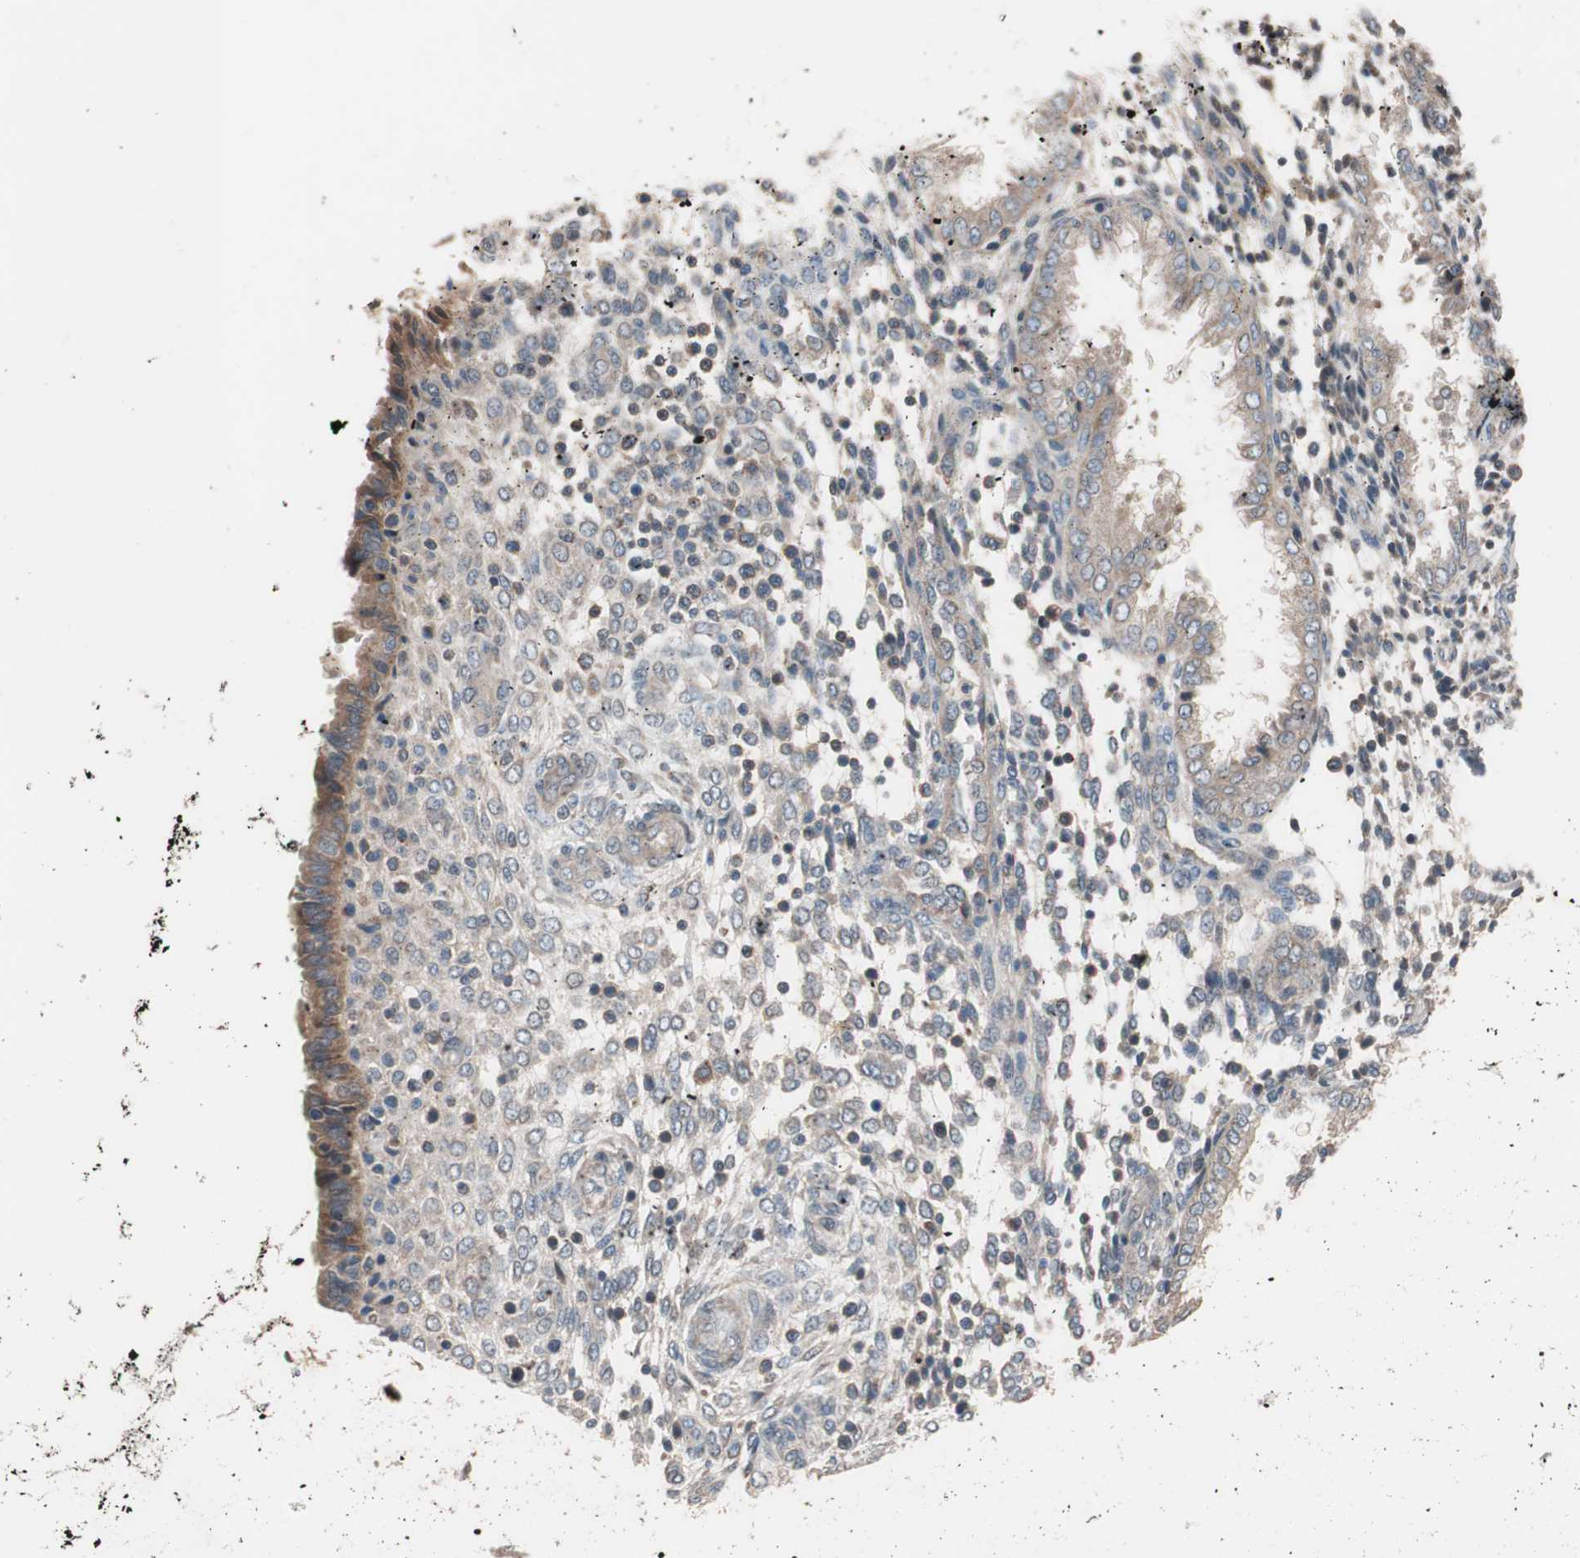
{"staining": {"intensity": "moderate", "quantity": ">75%", "location": "cytoplasmic/membranous"}, "tissue": "endometrium", "cell_type": "Cells in endometrial stroma", "image_type": "normal", "snomed": [{"axis": "morphology", "description": "Normal tissue, NOS"}, {"axis": "topography", "description": "Endometrium"}], "caption": "Protein analysis of normal endometrium exhibits moderate cytoplasmic/membranous positivity in approximately >75% of cells in endometrial stroma. (DAB = brown stain, brightfield microscopy at high magnification).", "gene": "SDC4", "patient": {"sex": "female", "age": 33}}